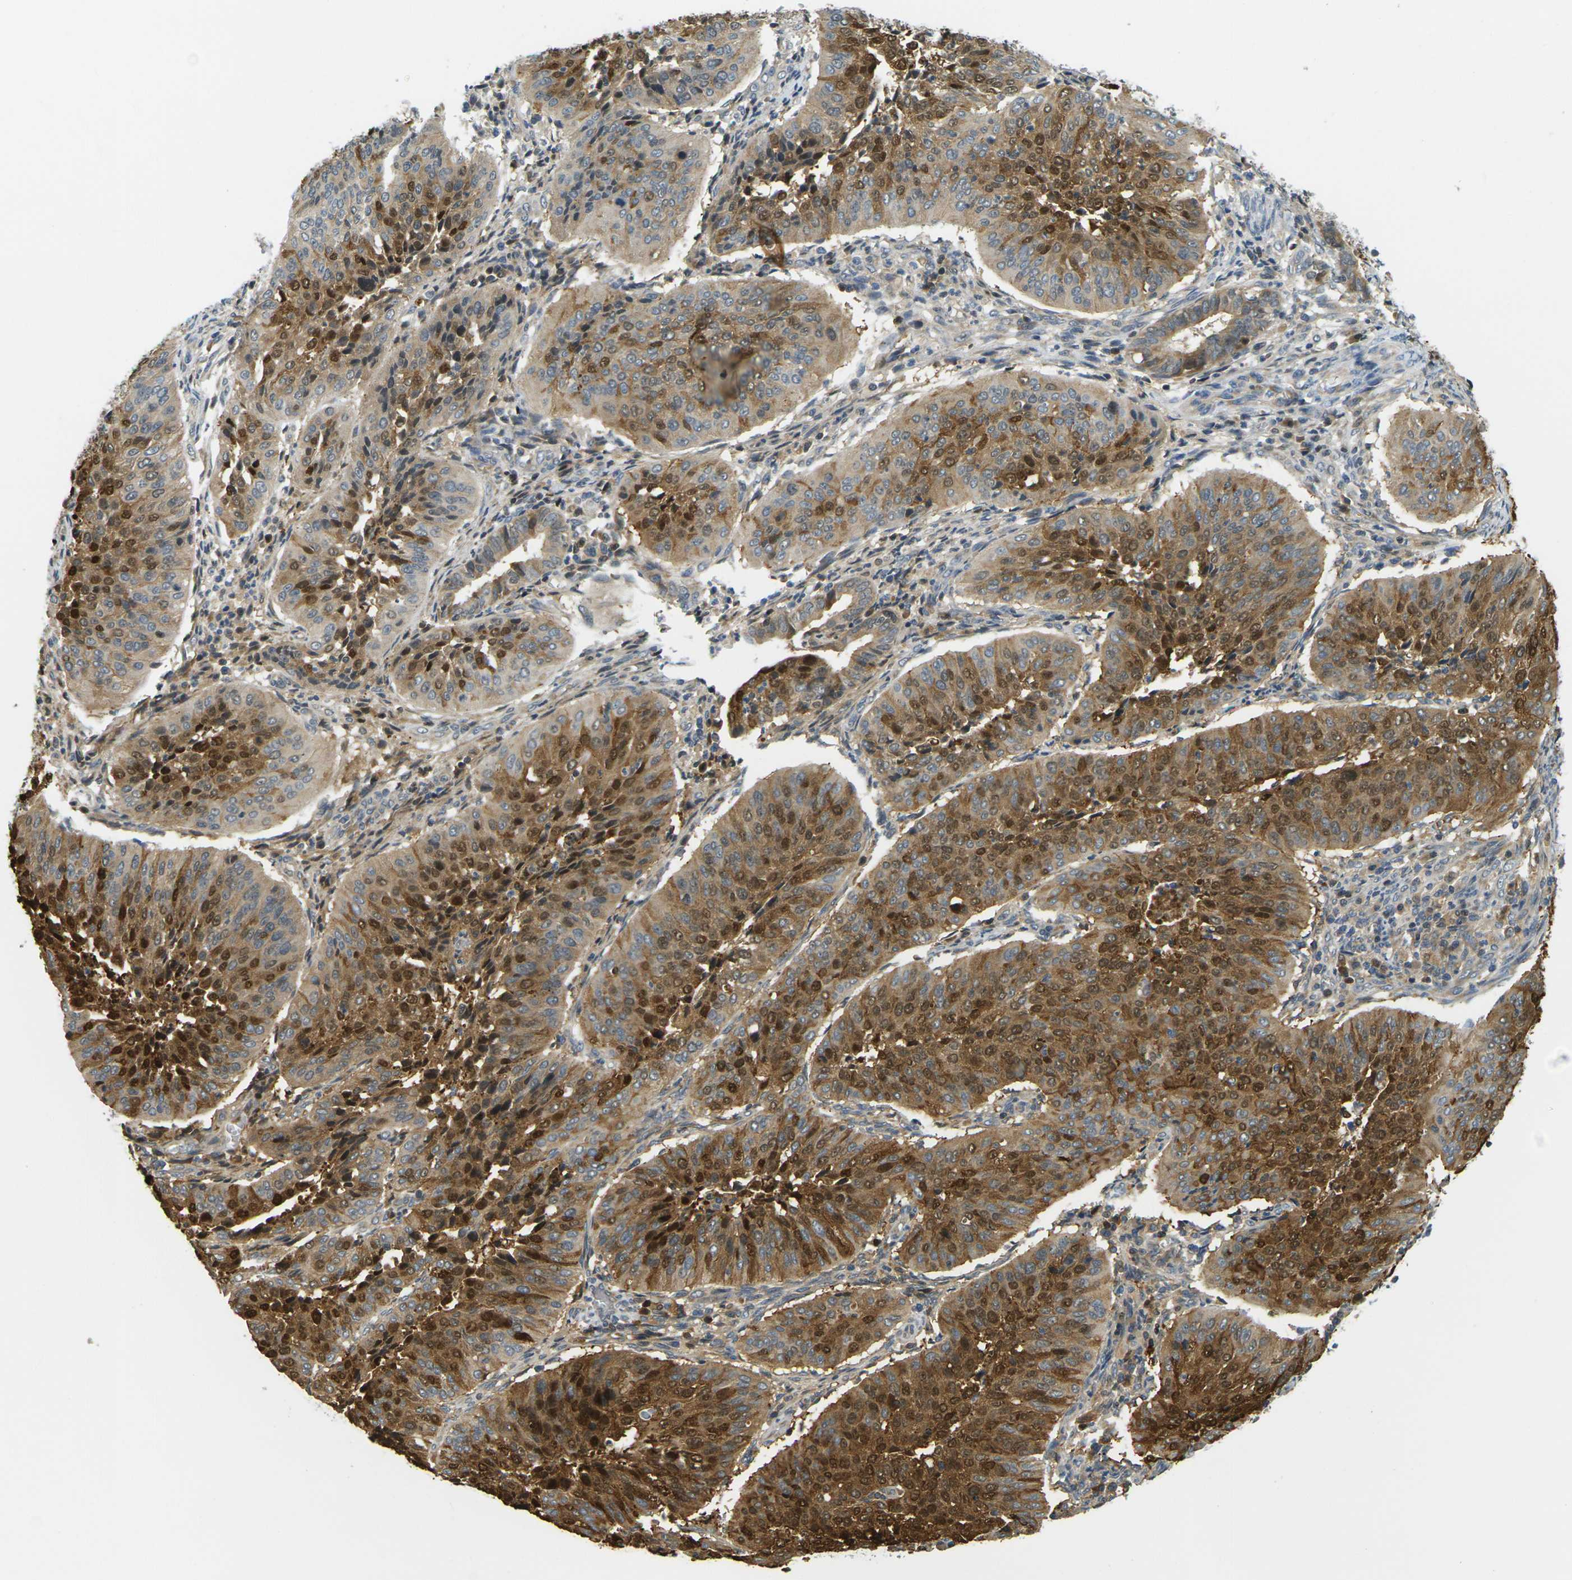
{"staining": {"intensity": "strong", "quantity": ">75%", "location": "cytoplasmic/membranous,nuclear"}, "tissue": "cervical cancer", "cell_type": "Tumor cells", "image_type": "cancer", "snomed": [{"axis": "morphology", "description": "Normal tissue, NOS"}, {"axis": "morphology", "description": "Squamous cell carcinoma, NOS"}, {"axis": "topography", "description": "Cervix"}], "caption": "A histopathology image of human squamous cell carcinoma (cervical) stained for a protein reveals strong cytoplasmic/membranous and nuclear brown staining in tumor cells.", "gene": "KLHL8", "patient": {"sex": "female", "age": 39}}